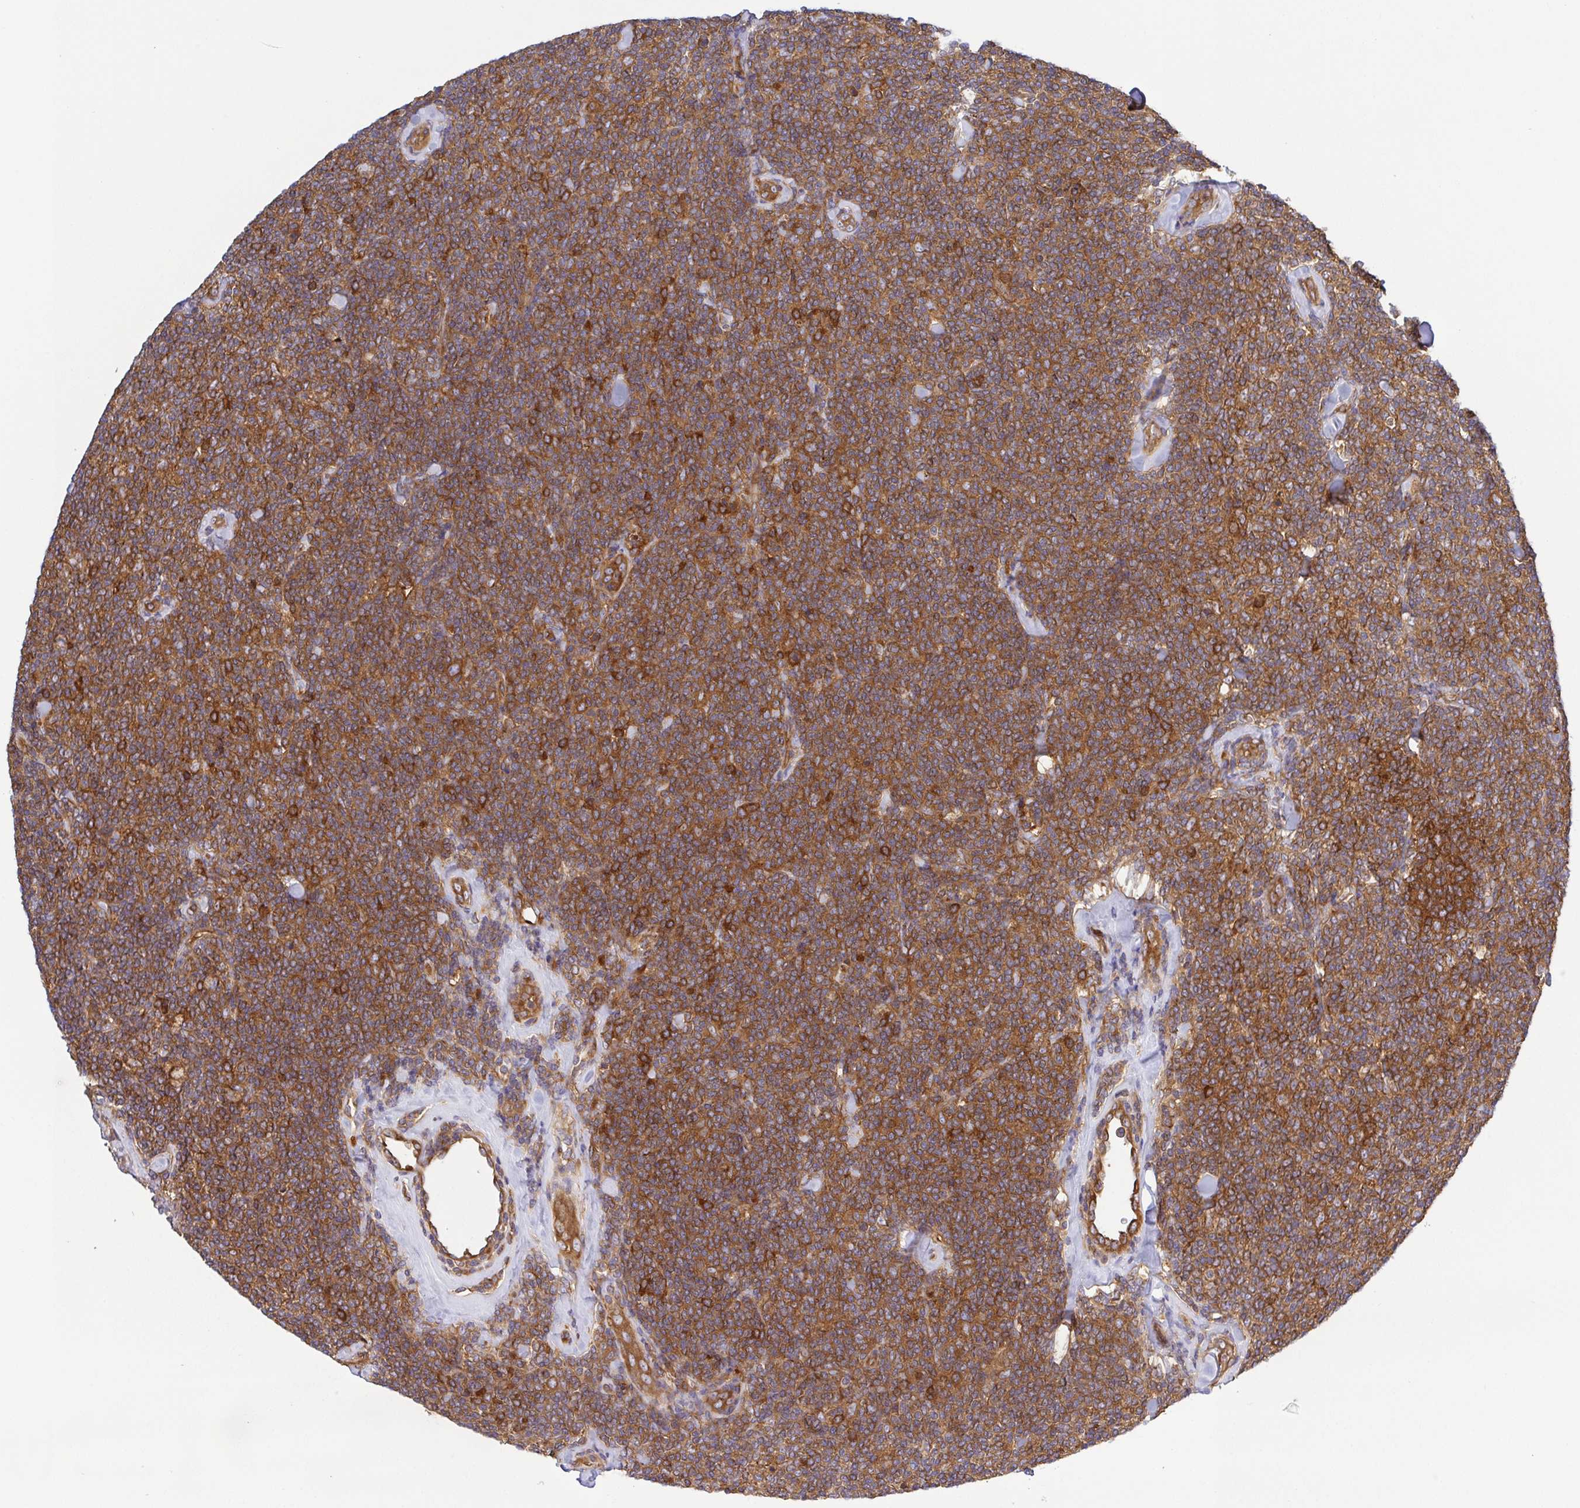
{"staining": {"intensity": "moderate", "quantity": ">75%", "location": "cytoplasmic/membranous"}, "tissue": "lymphoma", "cell_type": "Tumor cells", "image_type": "cancer", "snomed": [{"axis": "morphology", "description": "Malignant lymphoma, non-Hodgkin's type, Low grade"}, {"axis": "topography", "description": "Lymph node"}], "caption": "Protein staining of lymphoma tissue reveals moderate cytoplasmic/membranous staining in approximately >75% of tumor cells. (Brightfield microscopy of DAB IHC at high magnification).", "gene": "KIF5B", "patient": {"sex": "female", "age": 56}}